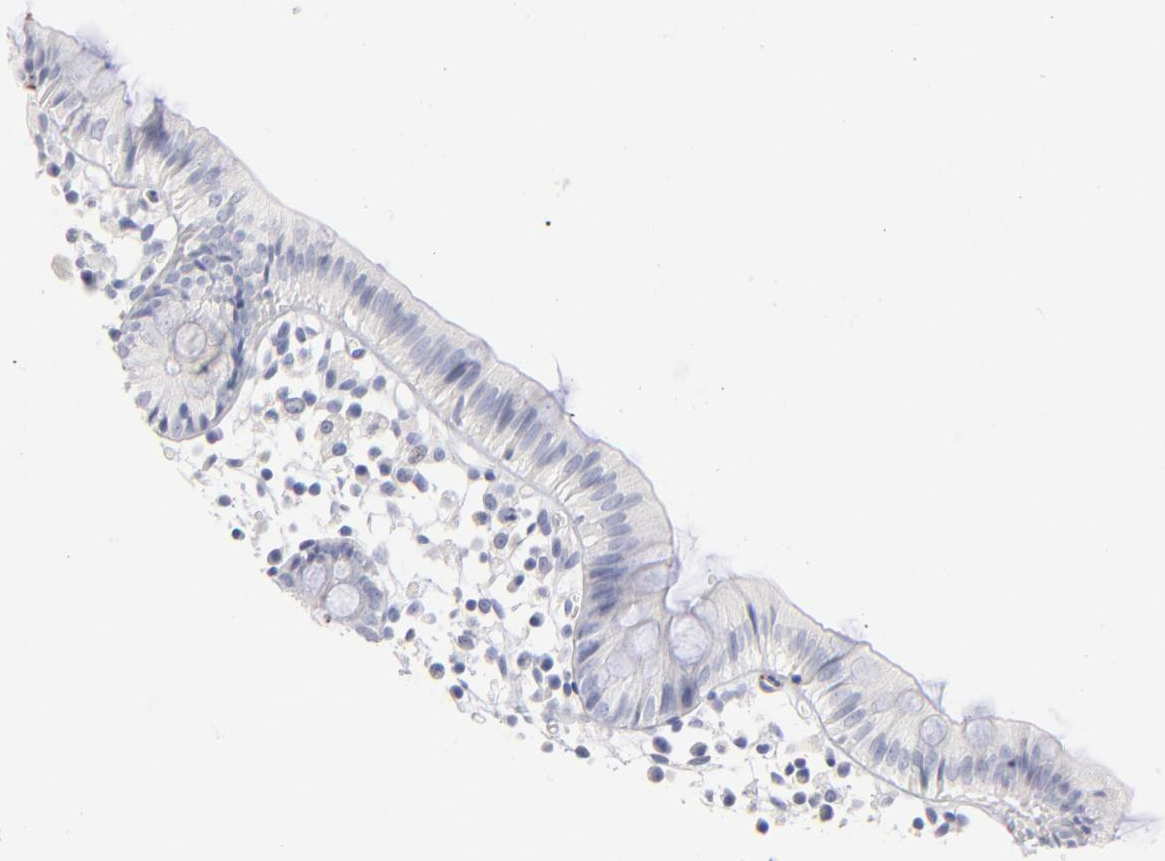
{"staining": {"intensity": "negative", "quantity": "none", "location": "none"}, "tissue": "colon", "cell_type": "Glandular cells", "image_type": "normal", "snomed": [{"axis": "morphology", "description": "Normal tissue, NOS"}, {"axis": "topography", "description": "Colon"}], "caption": "This is an immunohistochemistry histopathology image of unremarkable human colon. There is no staining in glandular cells.", "gene": "APOH", "patient": {"sex": "male", "age": 14}}